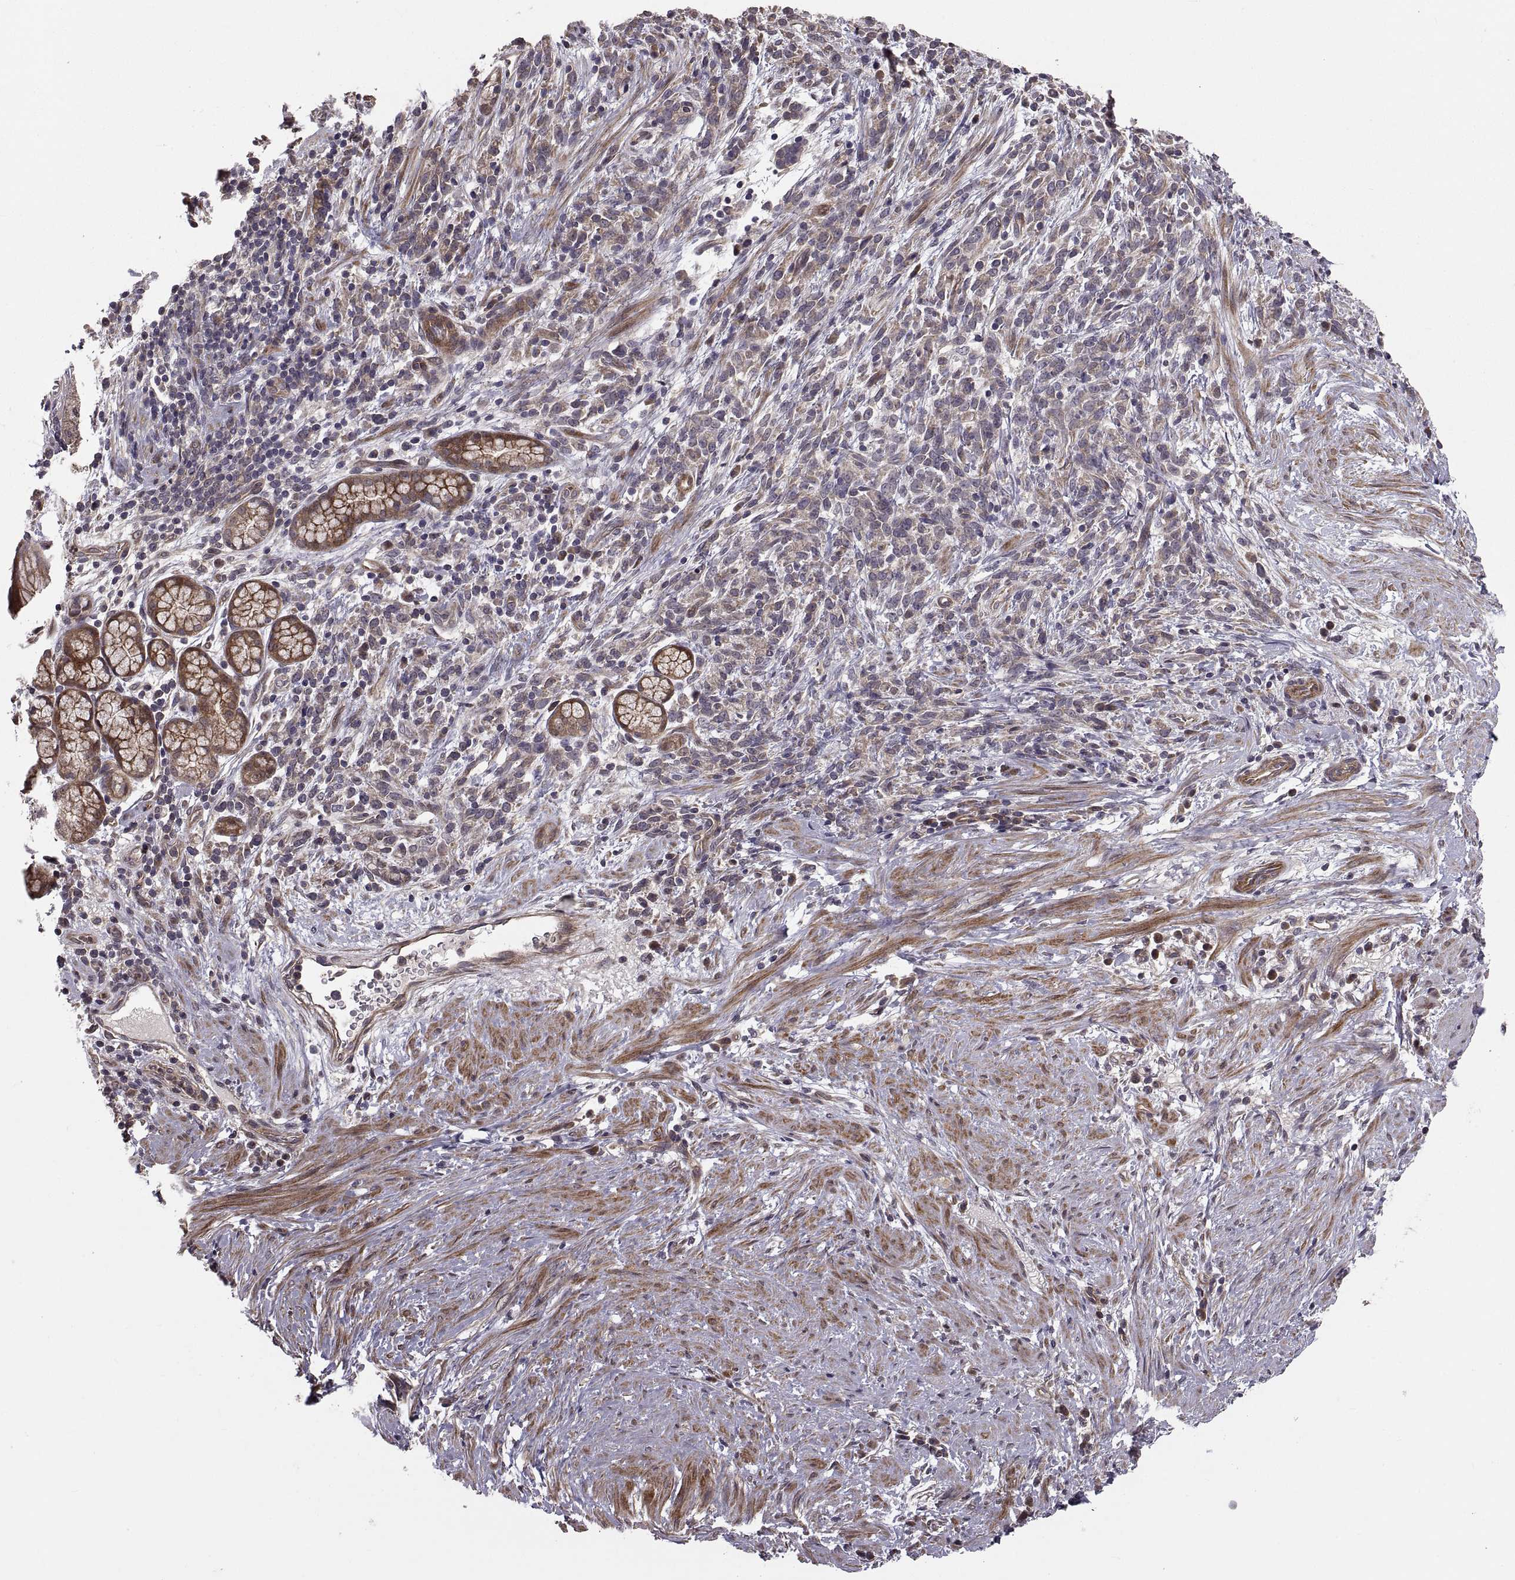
{"staining": {"intensity": "weak", "quantity": "25%-75%", "location": "cytoplasmic/membranous"}, "tissue": "stomach cancer", "cell_type": "Tumor cells", "image_type": "cancer", "snomed": [{"axis": "morphology", "description": "Adenocarcinoma, NOS"}, {"axis": "topography", "description": "Stomach"}], "caption": "There is low levels of weak cytoplasmic/membranous expression in tumor cells of adenocarcinoma (stomach), as demonstrated by immunohistochemical staining (brown color).", "gene": "PMM2", "patient": {"sex": "female", "age": 57}}